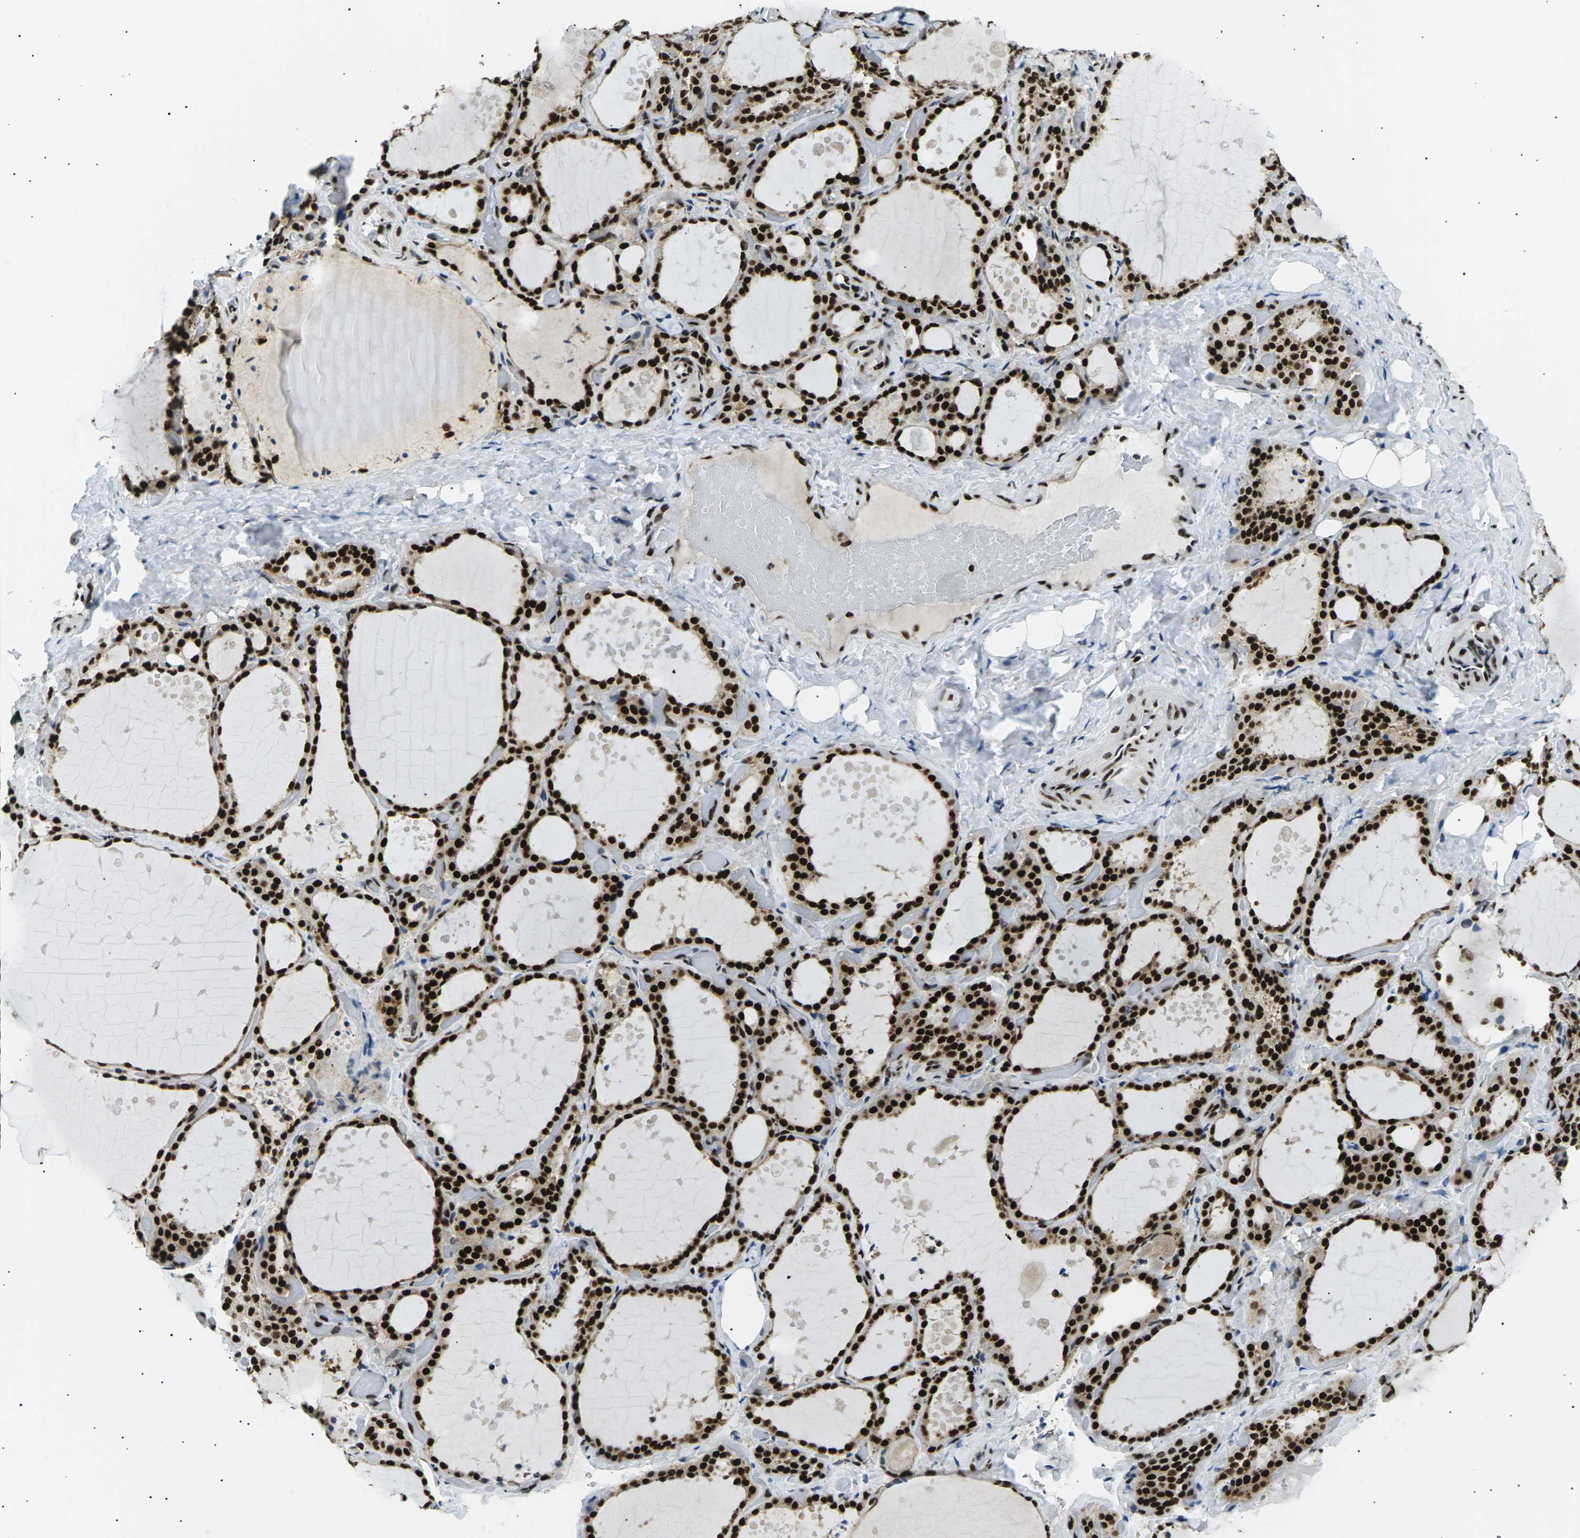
{"staining": {"intensity": "strong", "quantity": ">75%", "location": "nuclear"}, "tissue": "thyroid gland", "cell_type": "Glandular cells", "image_type": "normal", "snomed": [{"axis": "morphology", "description": "Normal tissue, NOS"}, {"axis": "topography", "description": "Thyroid gland"}], "caption": "Immunohistochemical staining of benign human thyroid gland exhibits >75% levels of strong nuclear protein positivity in approximately >75% of glandular cells.", "gene": "RPA2", "patient": {"sex": "female", "age": 44}}